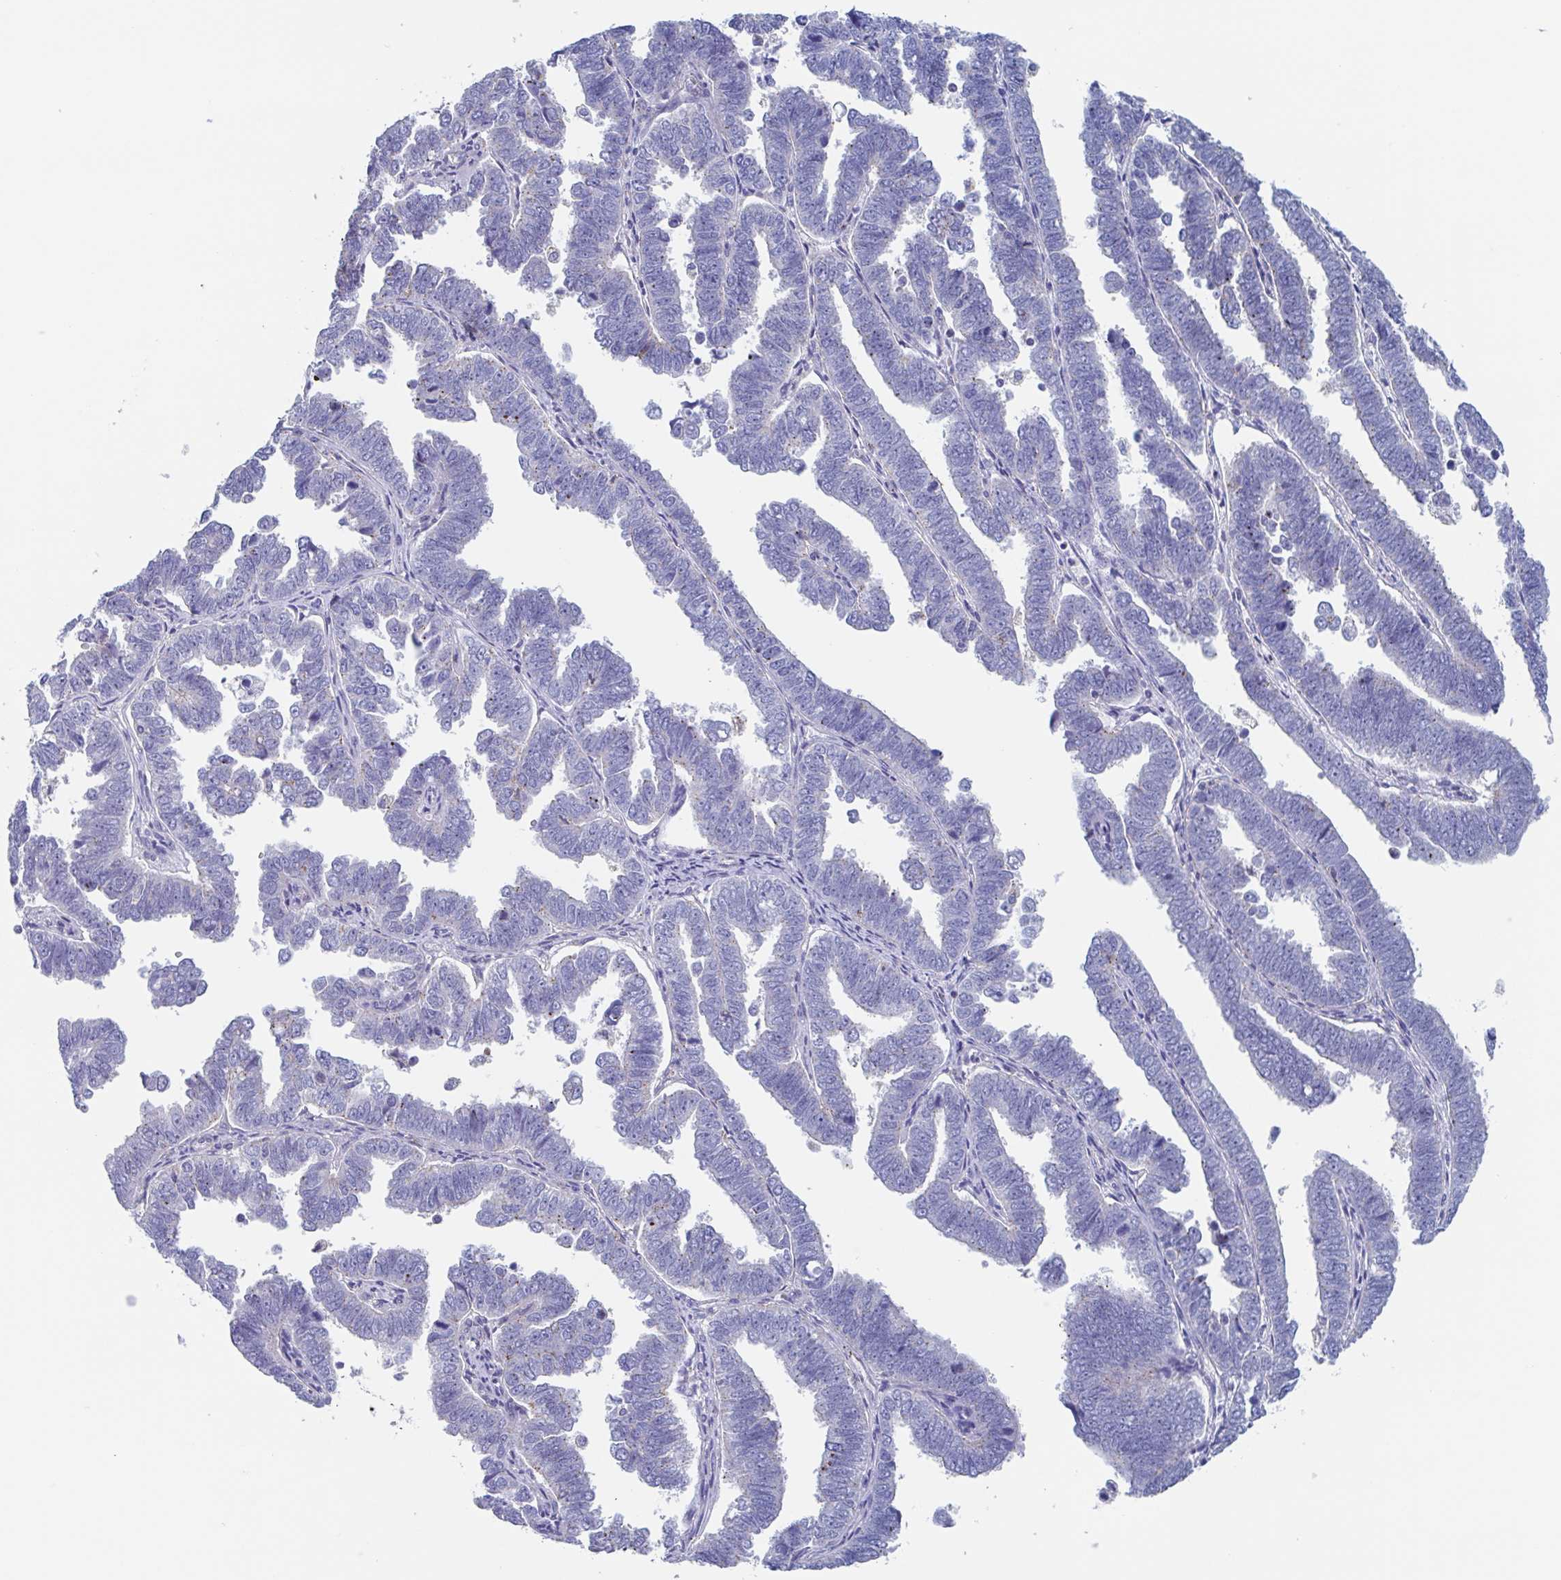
{"staining": {"intensity": "negative", "quantity": "none", "location": "none"}, "tissue": "endometrial cancer", "cell_type": "Tumor cells", "image_type": "cancer", "snomed": [{"axis": "morphology", "description": "Adenocarcinoma, NOS"}, {"axis": "topography", "description": "Endometrium"}], "caption": "IHC histopathology image of neoplastic tissue: adenocarcinoma (endometrial) stained with DAB shows no significant protein expression in tumor cells.", "gene": "CHMP5", "patient": {"sex": "female", "age": 75}}